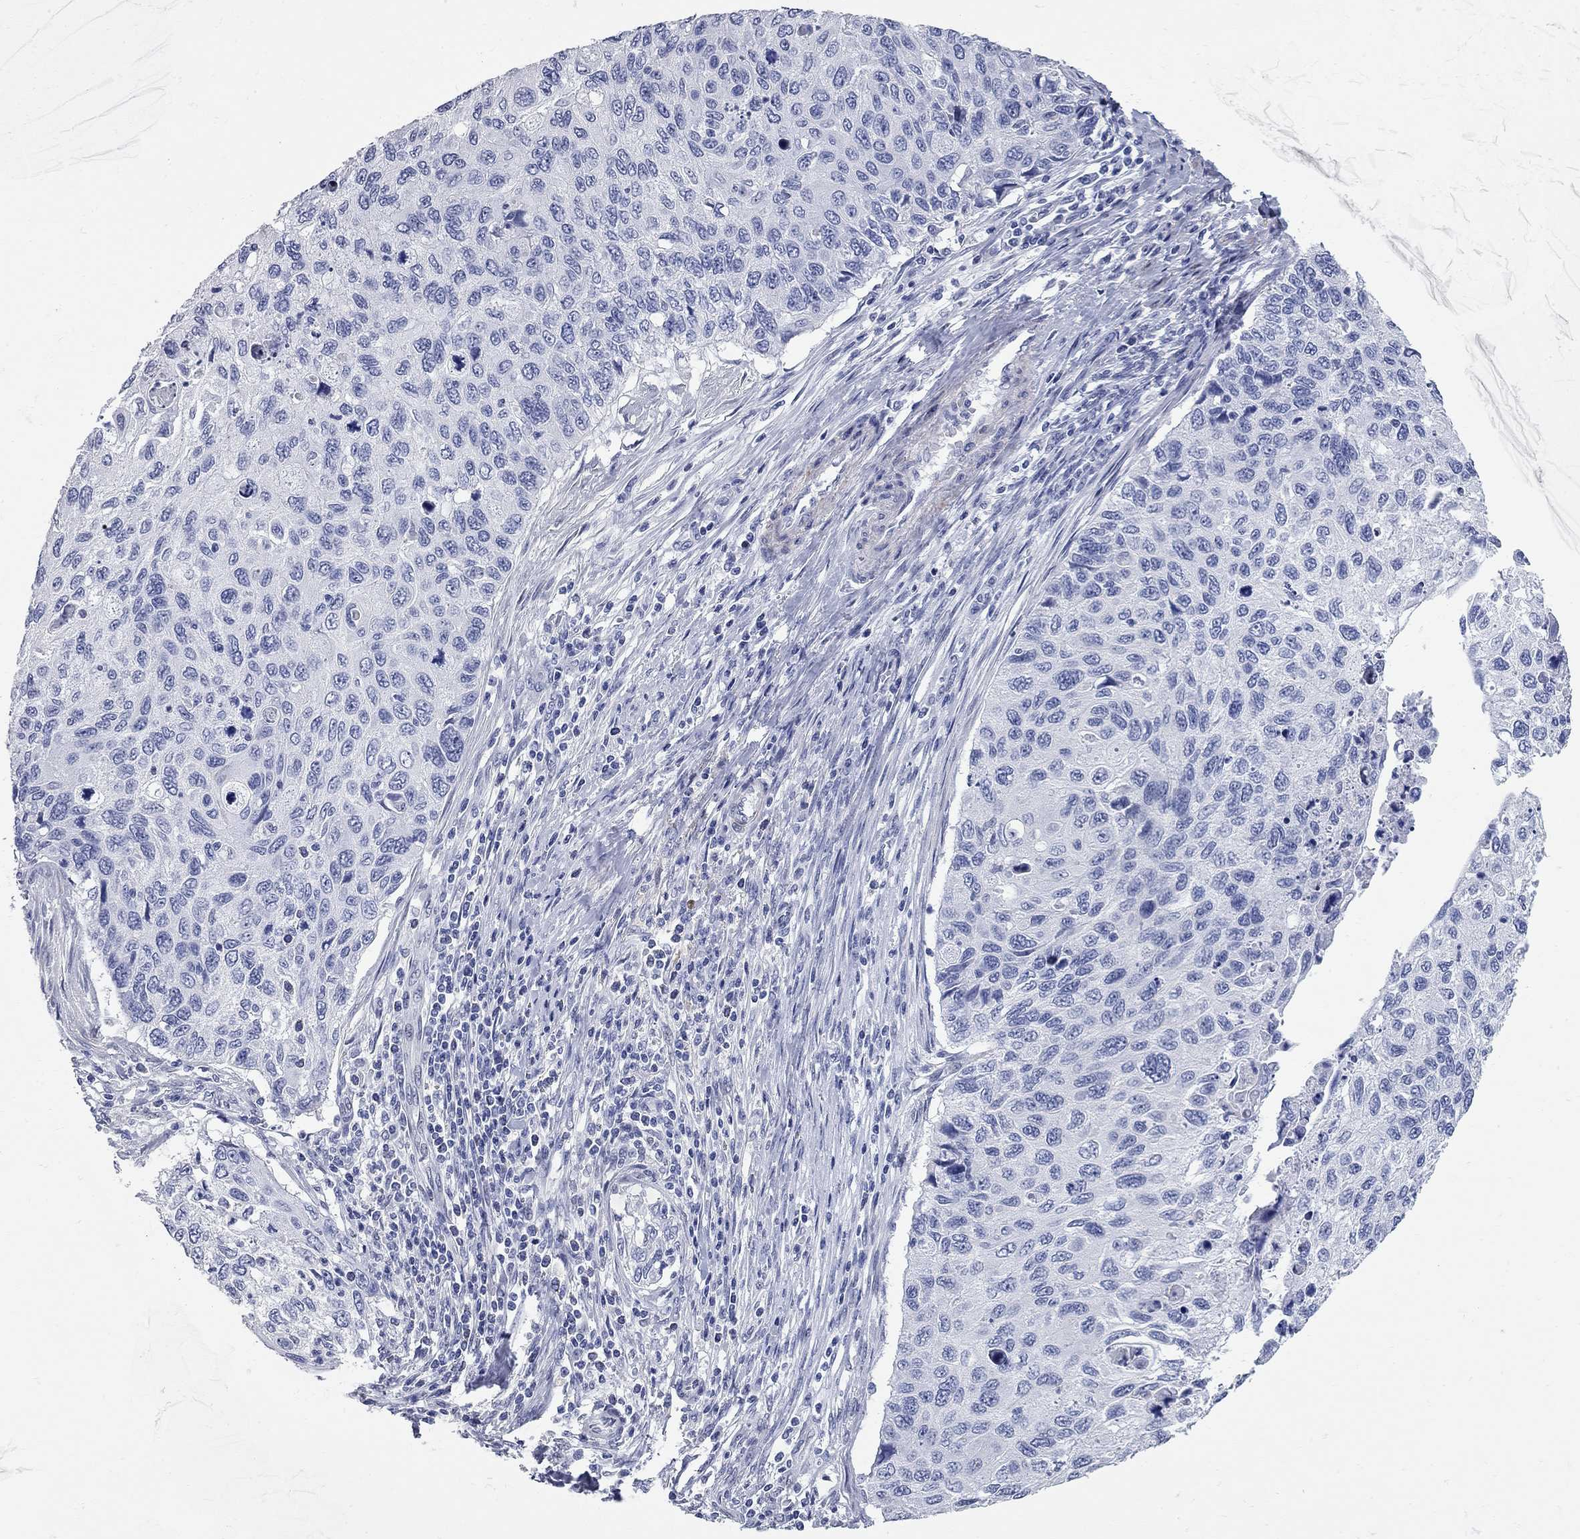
{"staining": {"intensity": "negative", "quantity": "none", "location": "none"}, "tissue": "cervical cancer", "cell_type": "Tumor cells", "image_type": "cancer", "snomed": [{"axis": "morphology", "description": "Squamous cell carcinoma, NOS"}, {"axis": "topography", "description": "Cervix"}], "caption": "IHC micrograph of neoplastic tissue: cervical squamous cell carcinoma stained with DAB (3,3'-diaminobenzidine) demonstrates no significant protein expression in tumor cells. (IHC, brightfield microscopy, high magnification).", "gene": "BPIFB1", "patient": {"sex": "female", "age": 70}}